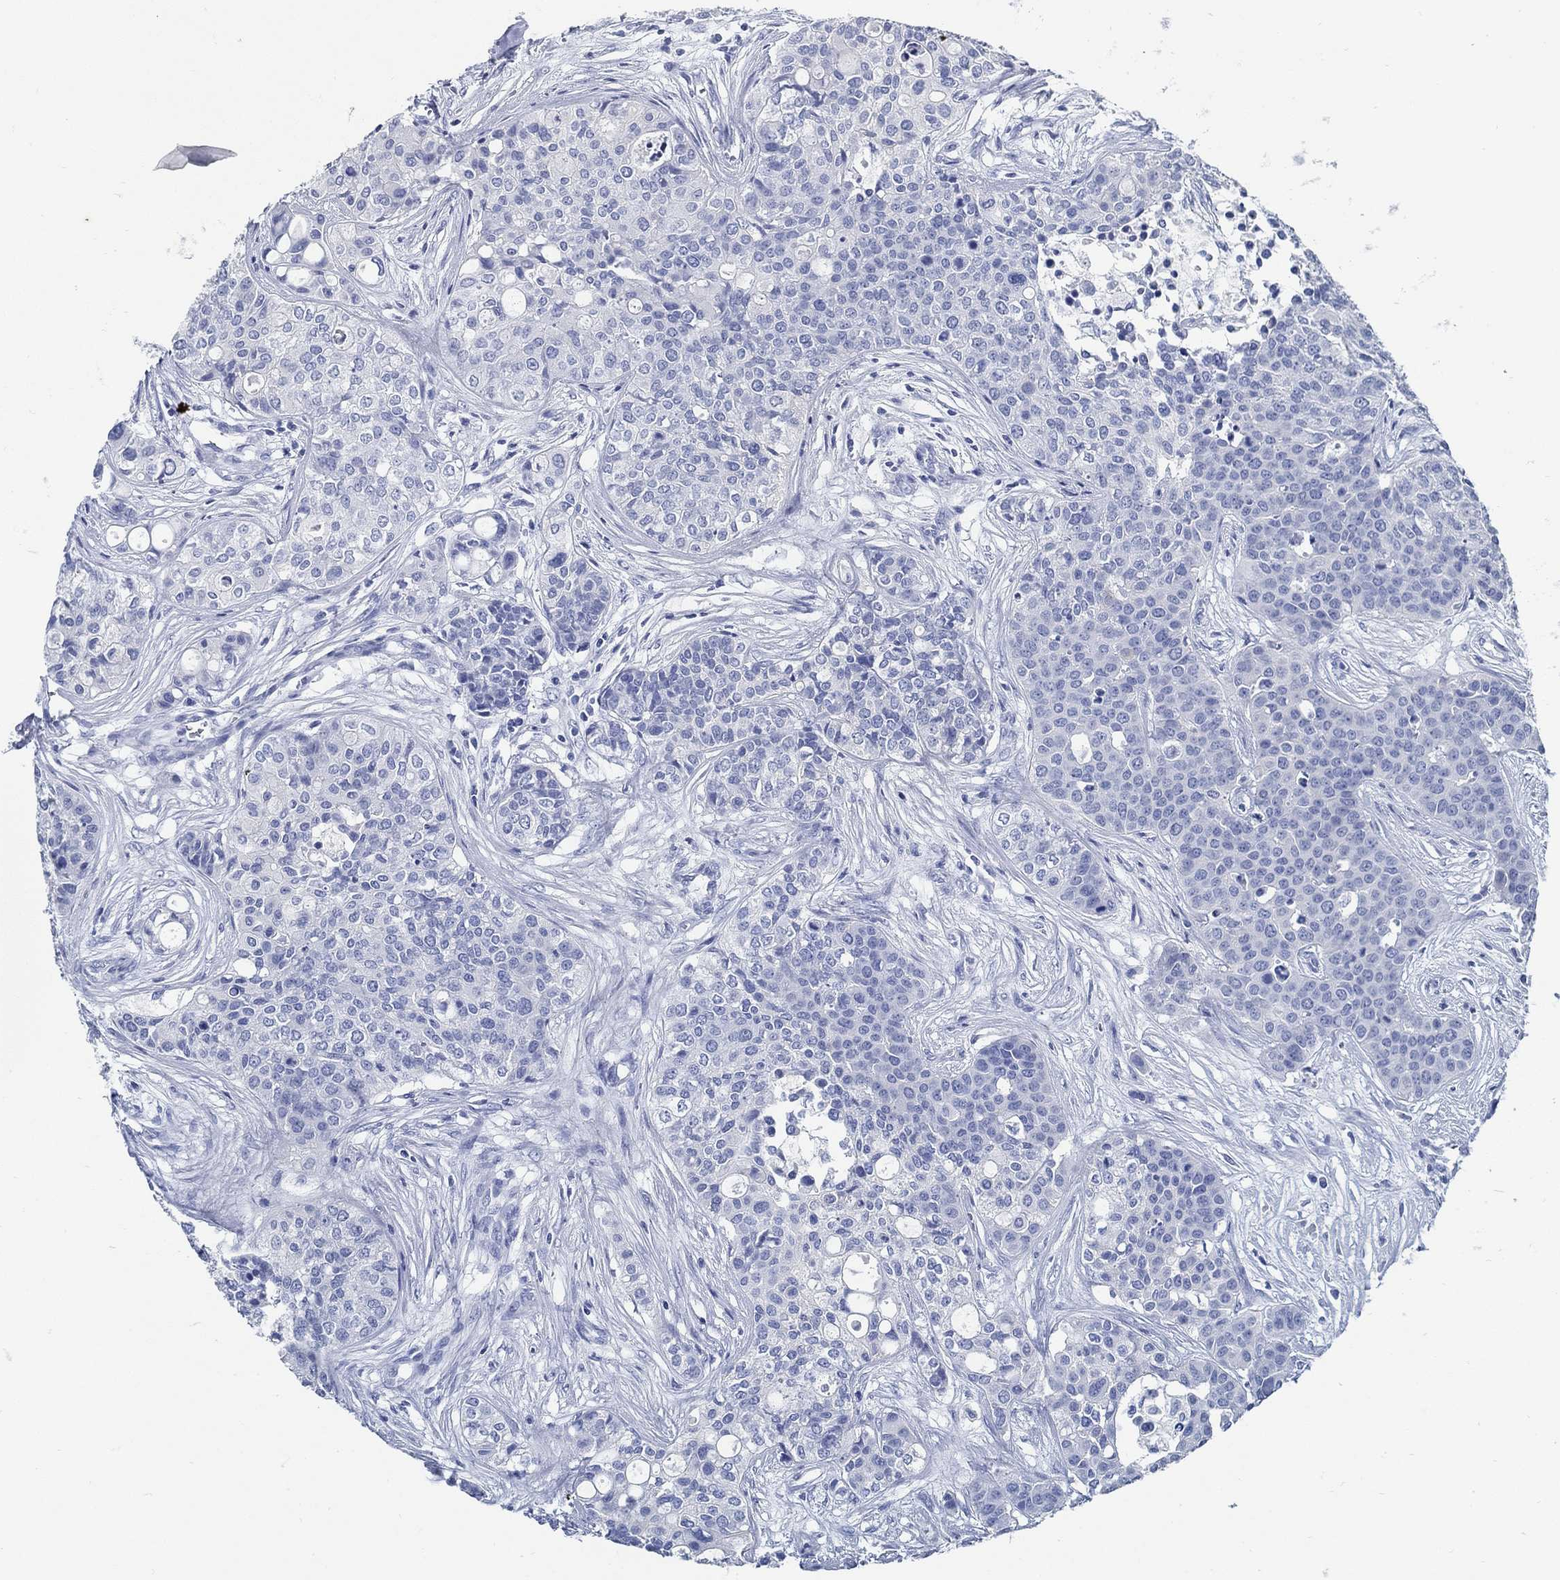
{"staining": {"intensity": "weak", "quantity": "<25%", "location": "cytoplasmic/membranous"}, "tissue": "carcinoid", "cell_type": "Tumor cells", "image_type": "cancer", "snomed": [{"axis": "morphology", "description": "Carcinoid, malignant, NOS"}, {"axis": "topography", "description": "Colon"}], "caption": "Carcinoid was stained to show a protein in brown. There is no significant expression in tumor cells.", "gene": "SLC45A1", "patient": {"sex": "male", "age": 81}}